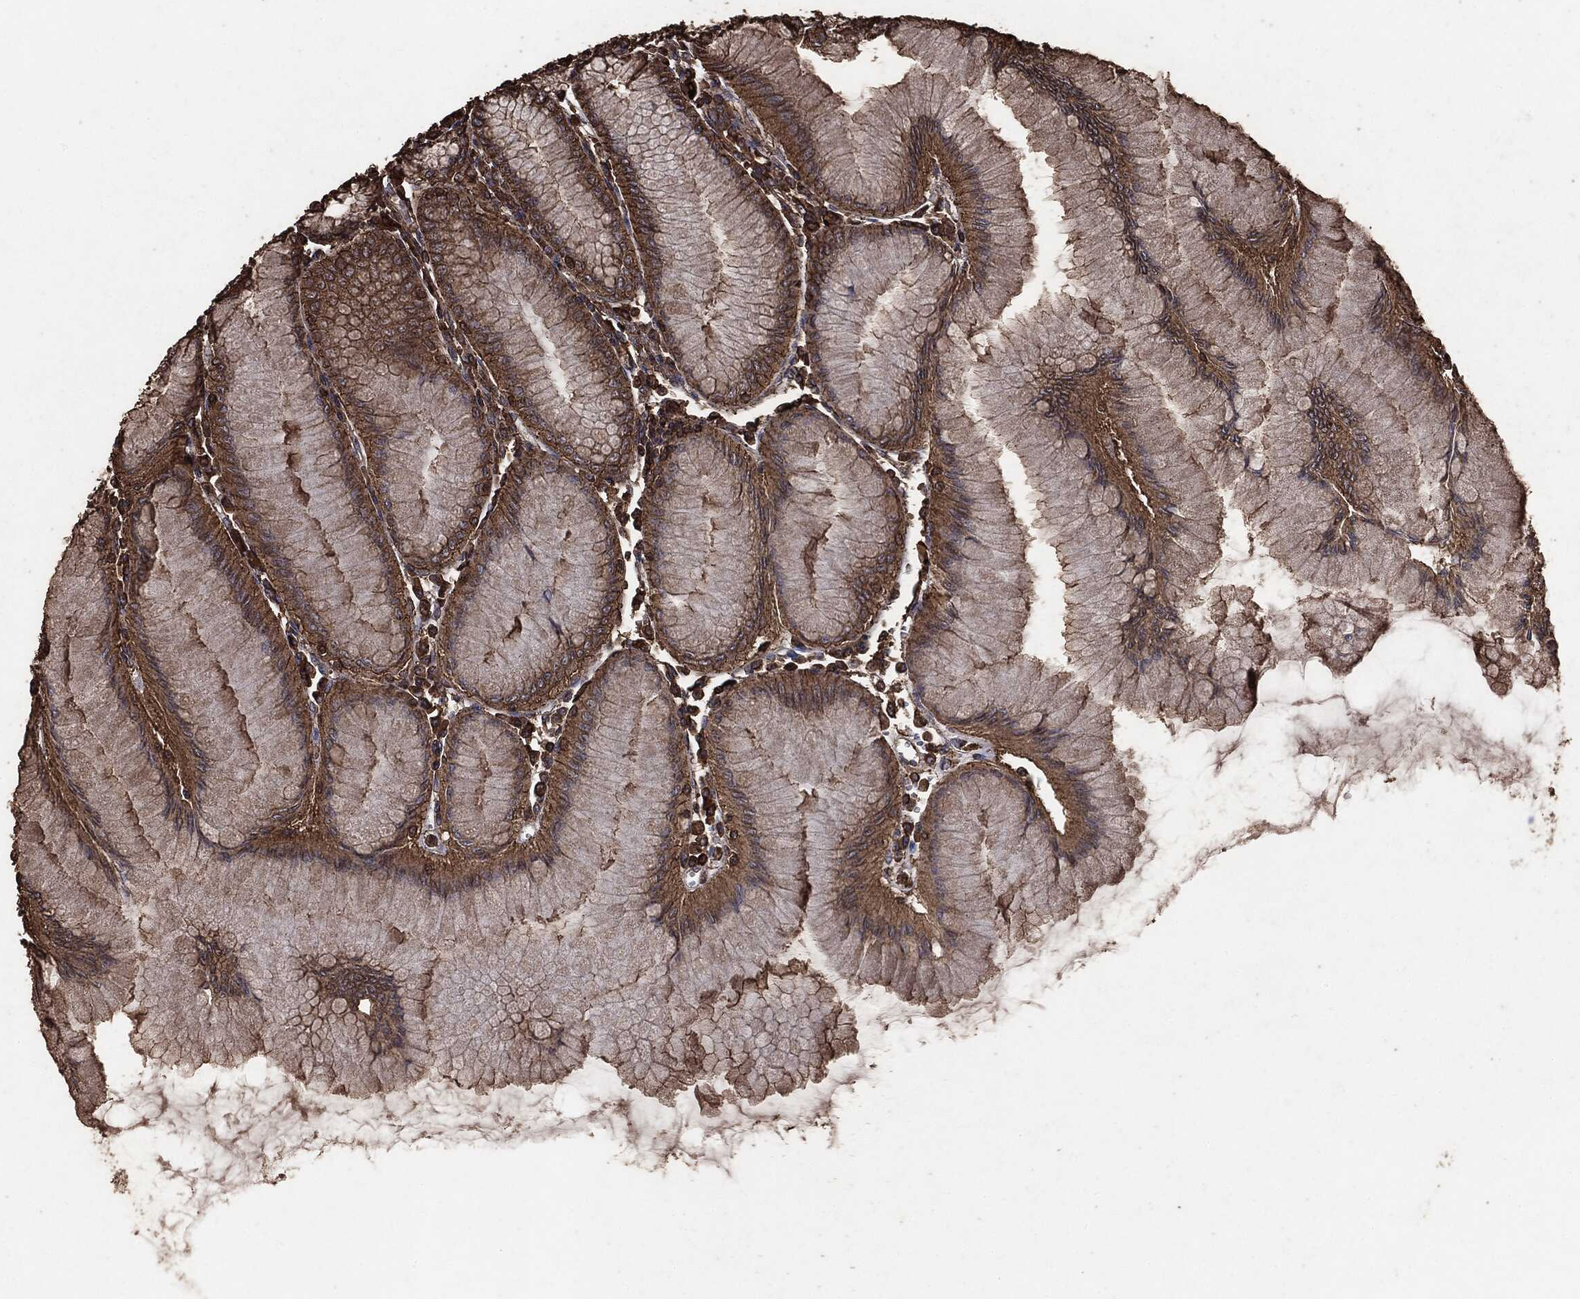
{"staining": {"intensity": "moderate", "quantity": ">75%", "location": "cytoplasmic/membranous"}, "tissue": "stomach", "cell_type": "Glandular cells", "image_type": "normal", "snomed": [{"axis": "morphology", "description": "Normal tissue, NOS"}, {"axis": "topography", "description": "Stomach"}], "caption": "Moderate cytoplasmic/membranous staining for a protein is seen in about >75% of glandular cells of normal stomach using immunohistochemistry (IHC).", "gene": "MTOR", "patient": {"sex": "female", "age": 57}}